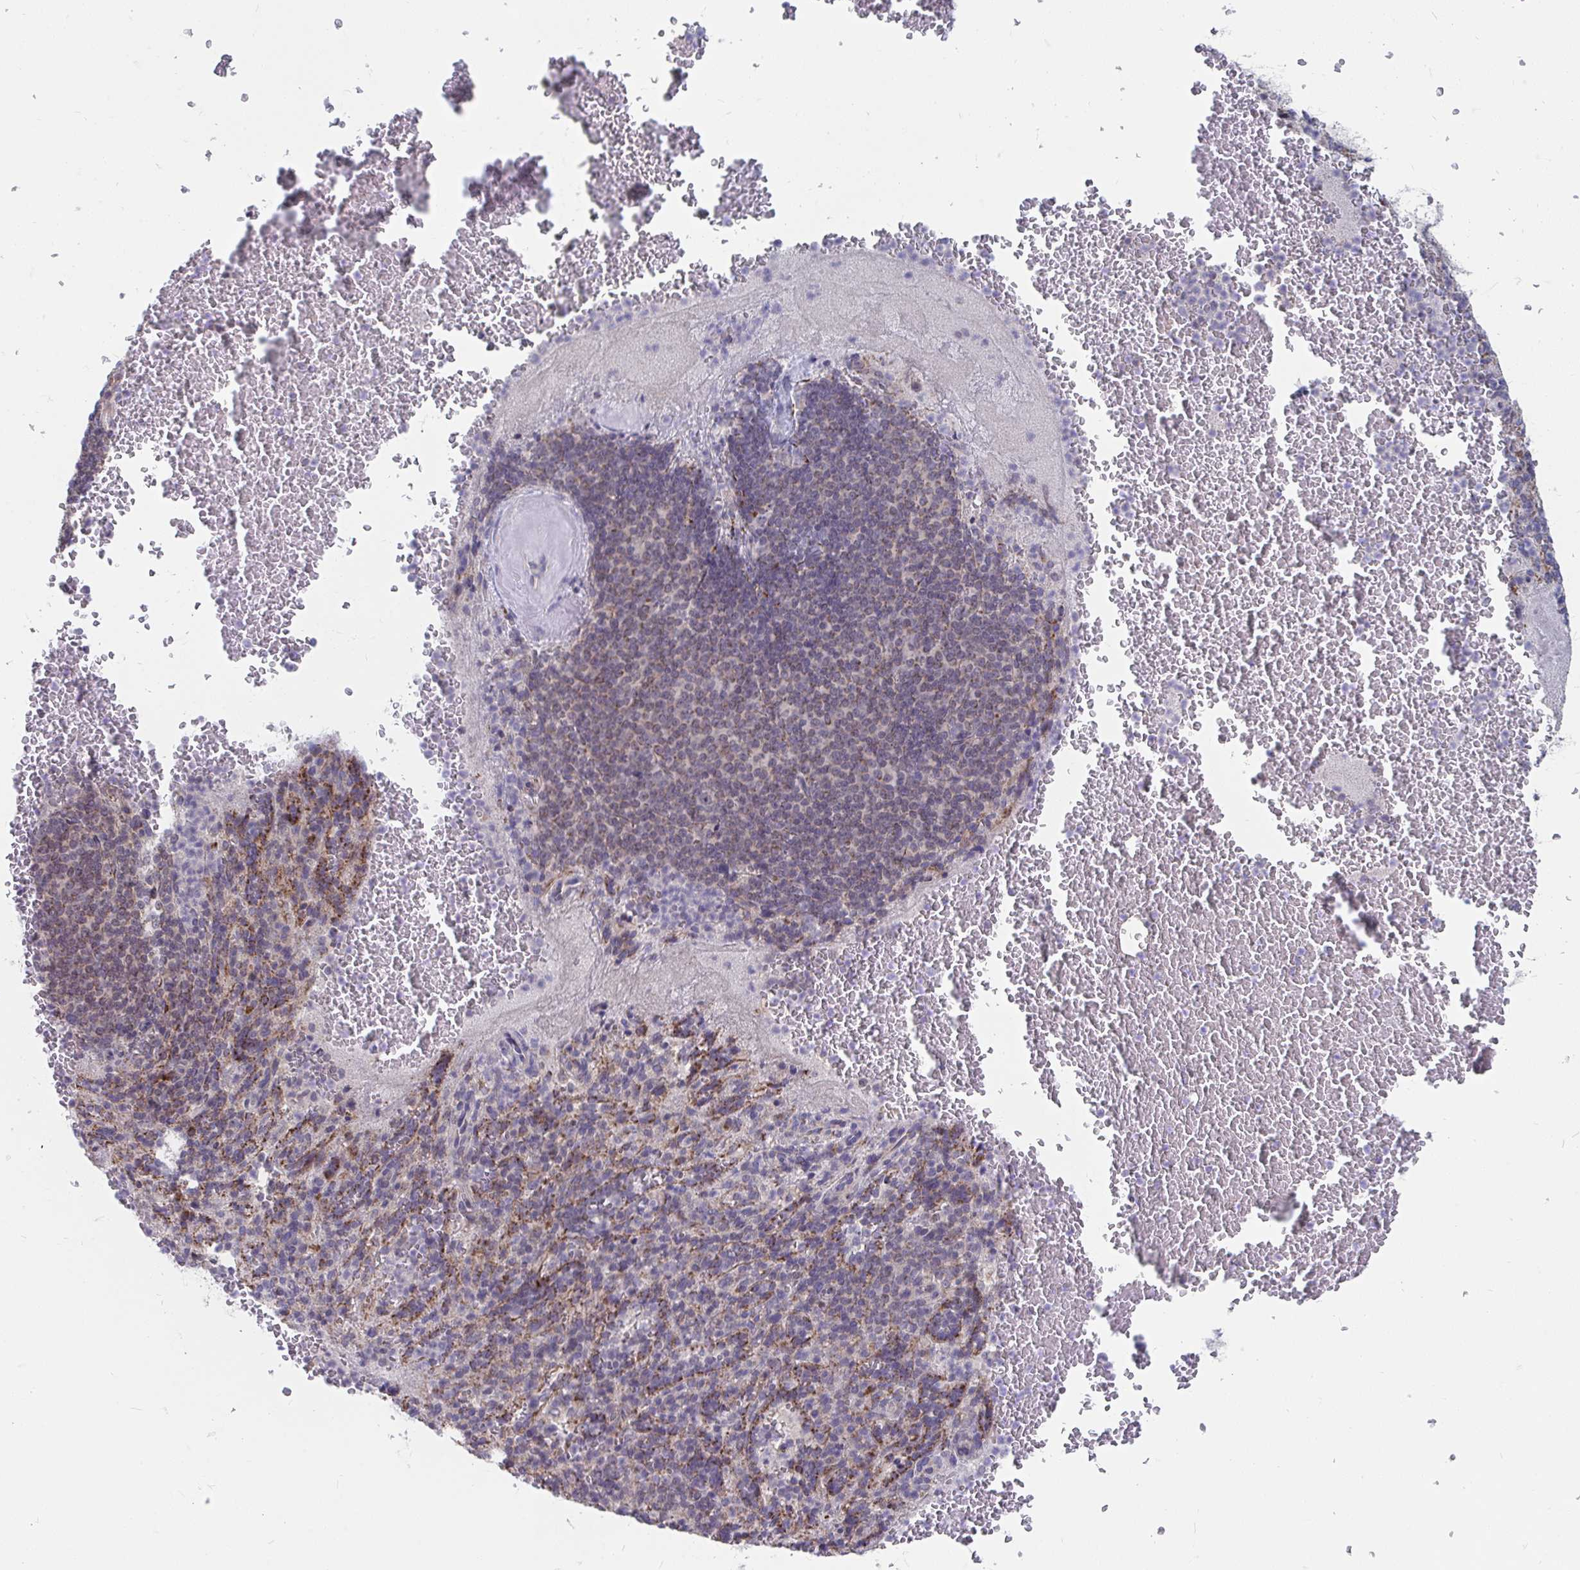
{"staining": {"intensity": "moderate", "quantity": "<25%", "location": "cytoplasmic/membranous"}, "tissue": "spleen", "cell_type": "Cells in red pulp", "image_type": "normal", "snomed": [{"axis": "morphology", "description": "Normal tissue, NOS"}, {"axis": "topography", "description": "Spleen"}], "caption": "Protein expression analysis of normal human spleen reveals moderate cytoplasmic/membranous expression in approximately <25% of cells in red pulp.", "gene": "PABIR3", "patient": {"sex": "female", "age": 74}}